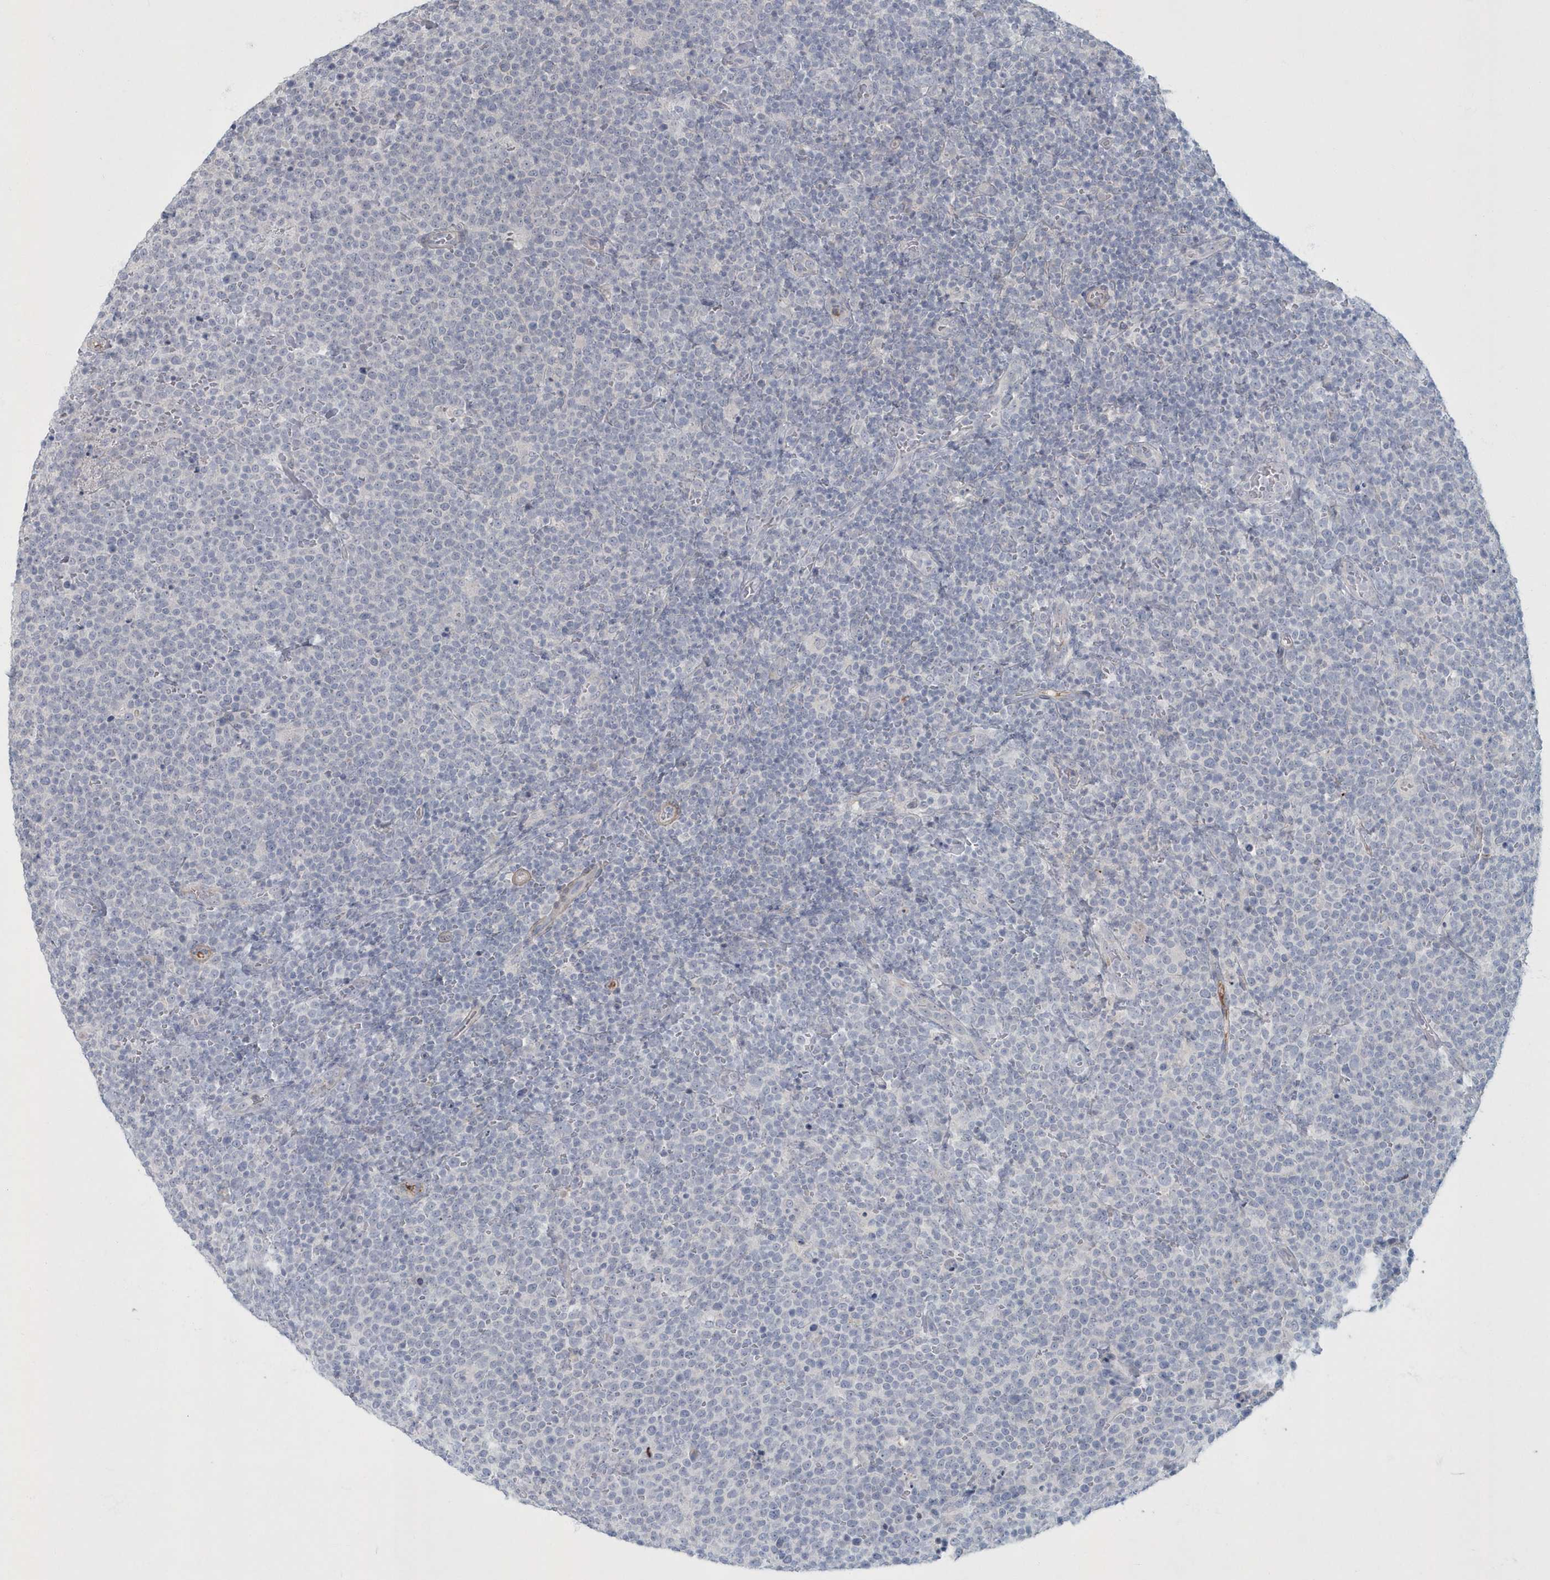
{"staining": {"intensity": "negative", "quantity": "none", "location": "none"}, "tissue": "lymphoma", "cell_type": "Tumor cells", "image_type": "cancer", "snomed": [{"axis": "morphology", "description": "Malignant lymphoma, non-Hodgkin's type, High grade"}, {"axis": "topography", "description": "Lymph node"}], "caption": "DAB immunohistochemical staining of human lymphoma reveals no significant positivity in tumor cells.", "gene": "MYOT", "patient": {"sex": "male", "age": 61}}